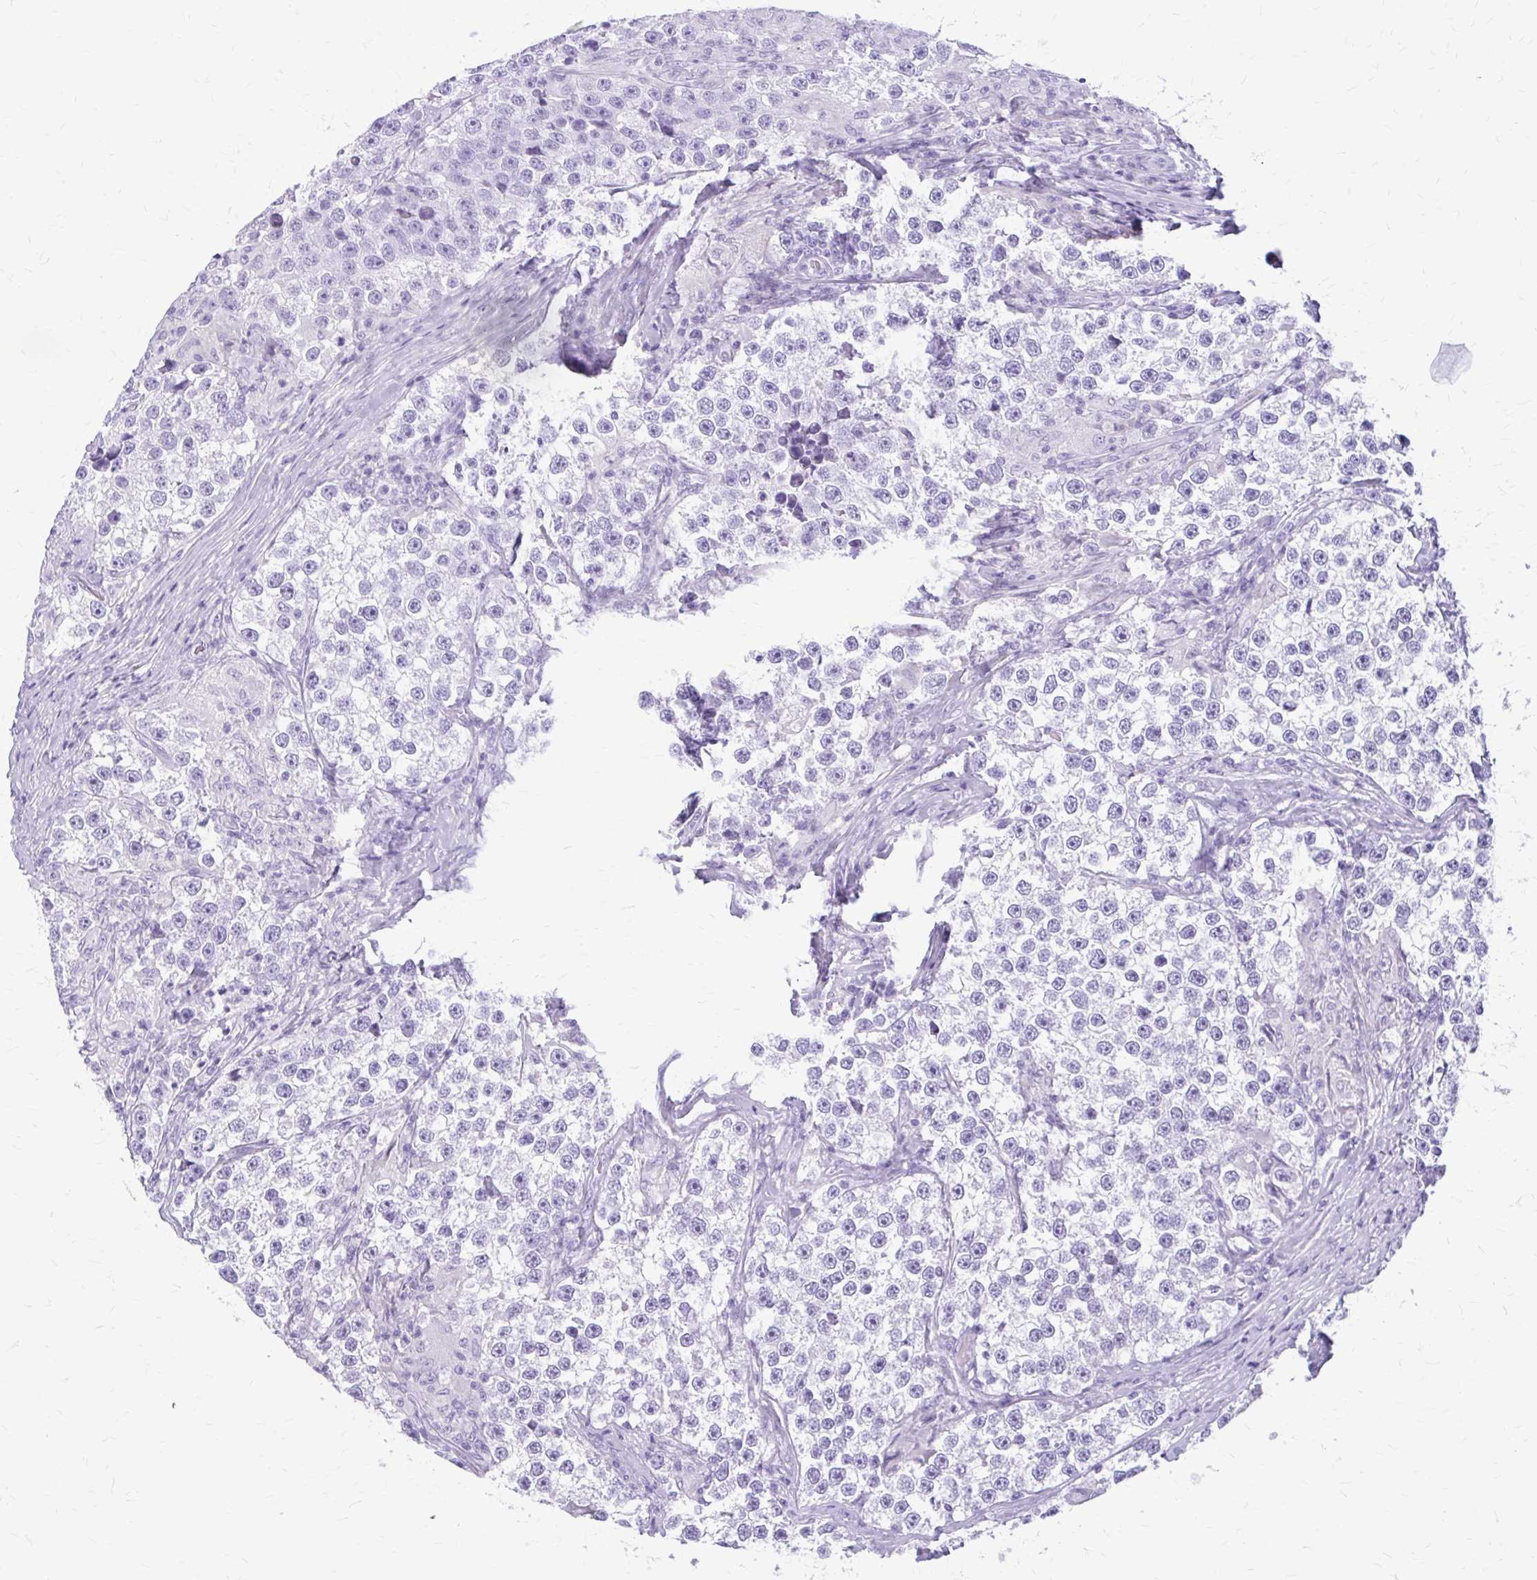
{"staining": {"intensity": "negative", "quantity": "none", "location": "none"}, "tissue": "testis cancer", "cell_type": "Tumor cells", "image_type": "cancer", "snomed": [{"axis": "morphology", "description": "Seminoma, NOS"}, {"axis": "topography", "description": "Testis"}], "caption": "Human testis cancer (seminoma) stained for a protein using IHC shows no staining in tumor cells.", "gene": "KLHDC7A", "patient": {"sex": "male", "age": 46}}